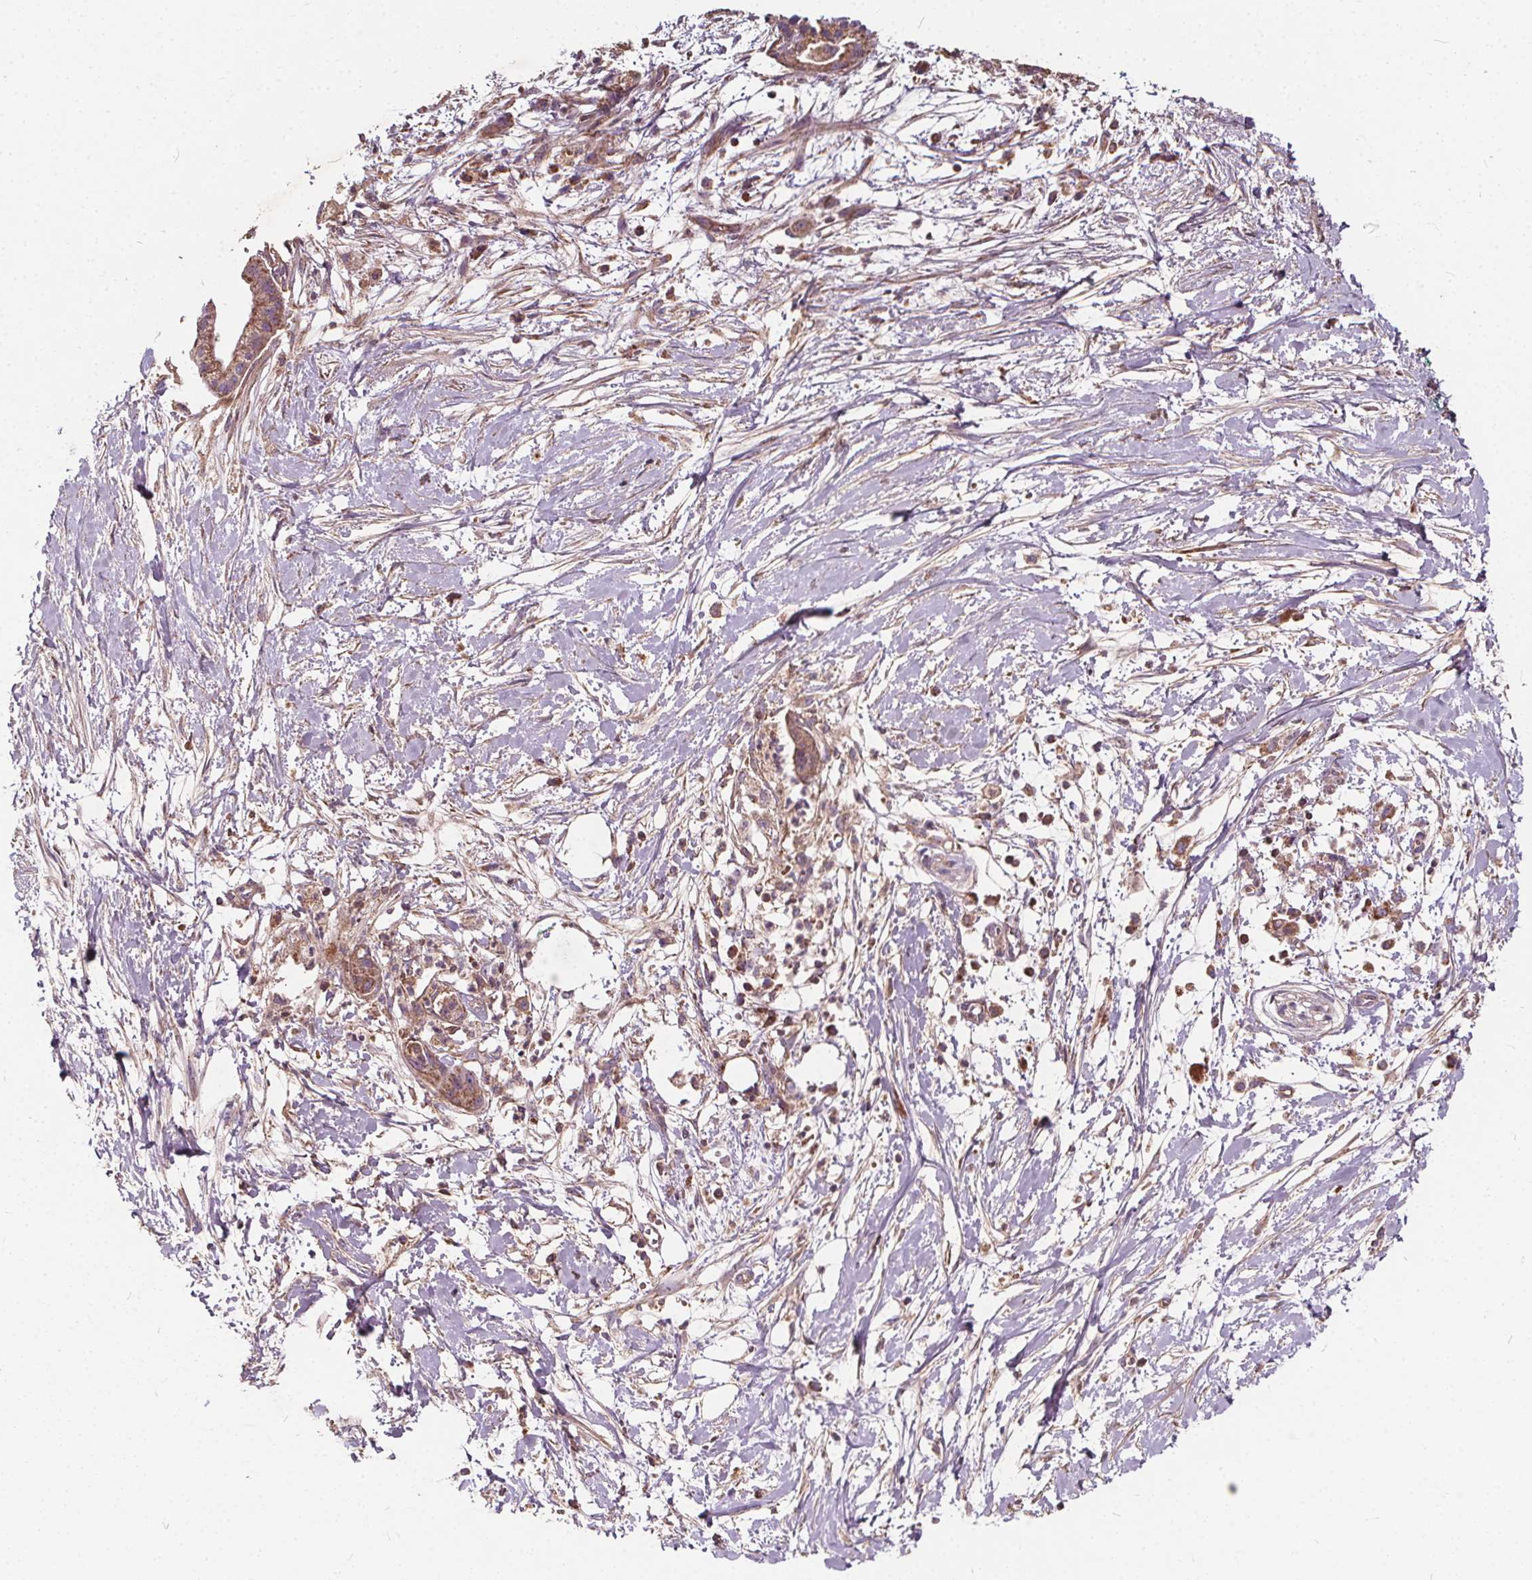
{"staining": {"intensity": "moderate", "quantity": ">75%", "location": "cytoplasmic/membranous"}, "tissue": "pancreatic cancer", "cell_type": "Tumor cells", "image_type": "cancer", "snomed": [{"axis": "morphology", "description": "Normal tissue, NOS"}, {"axis": "morphology", "description": "Adenocarcinoma, NOS"}, {"axis": "topography", "description": "Lymph node"}, {"axis": "topography", "description": "Pancreas"}], "caption": "High-power microscopy captured an IHC image of pancreatic cancer, revealing moderate cytoplasmic/membranous staining in about >75% of tumor cells.", "gene": "ORAI2", "patient": {"sex": "female", "age": 58}}